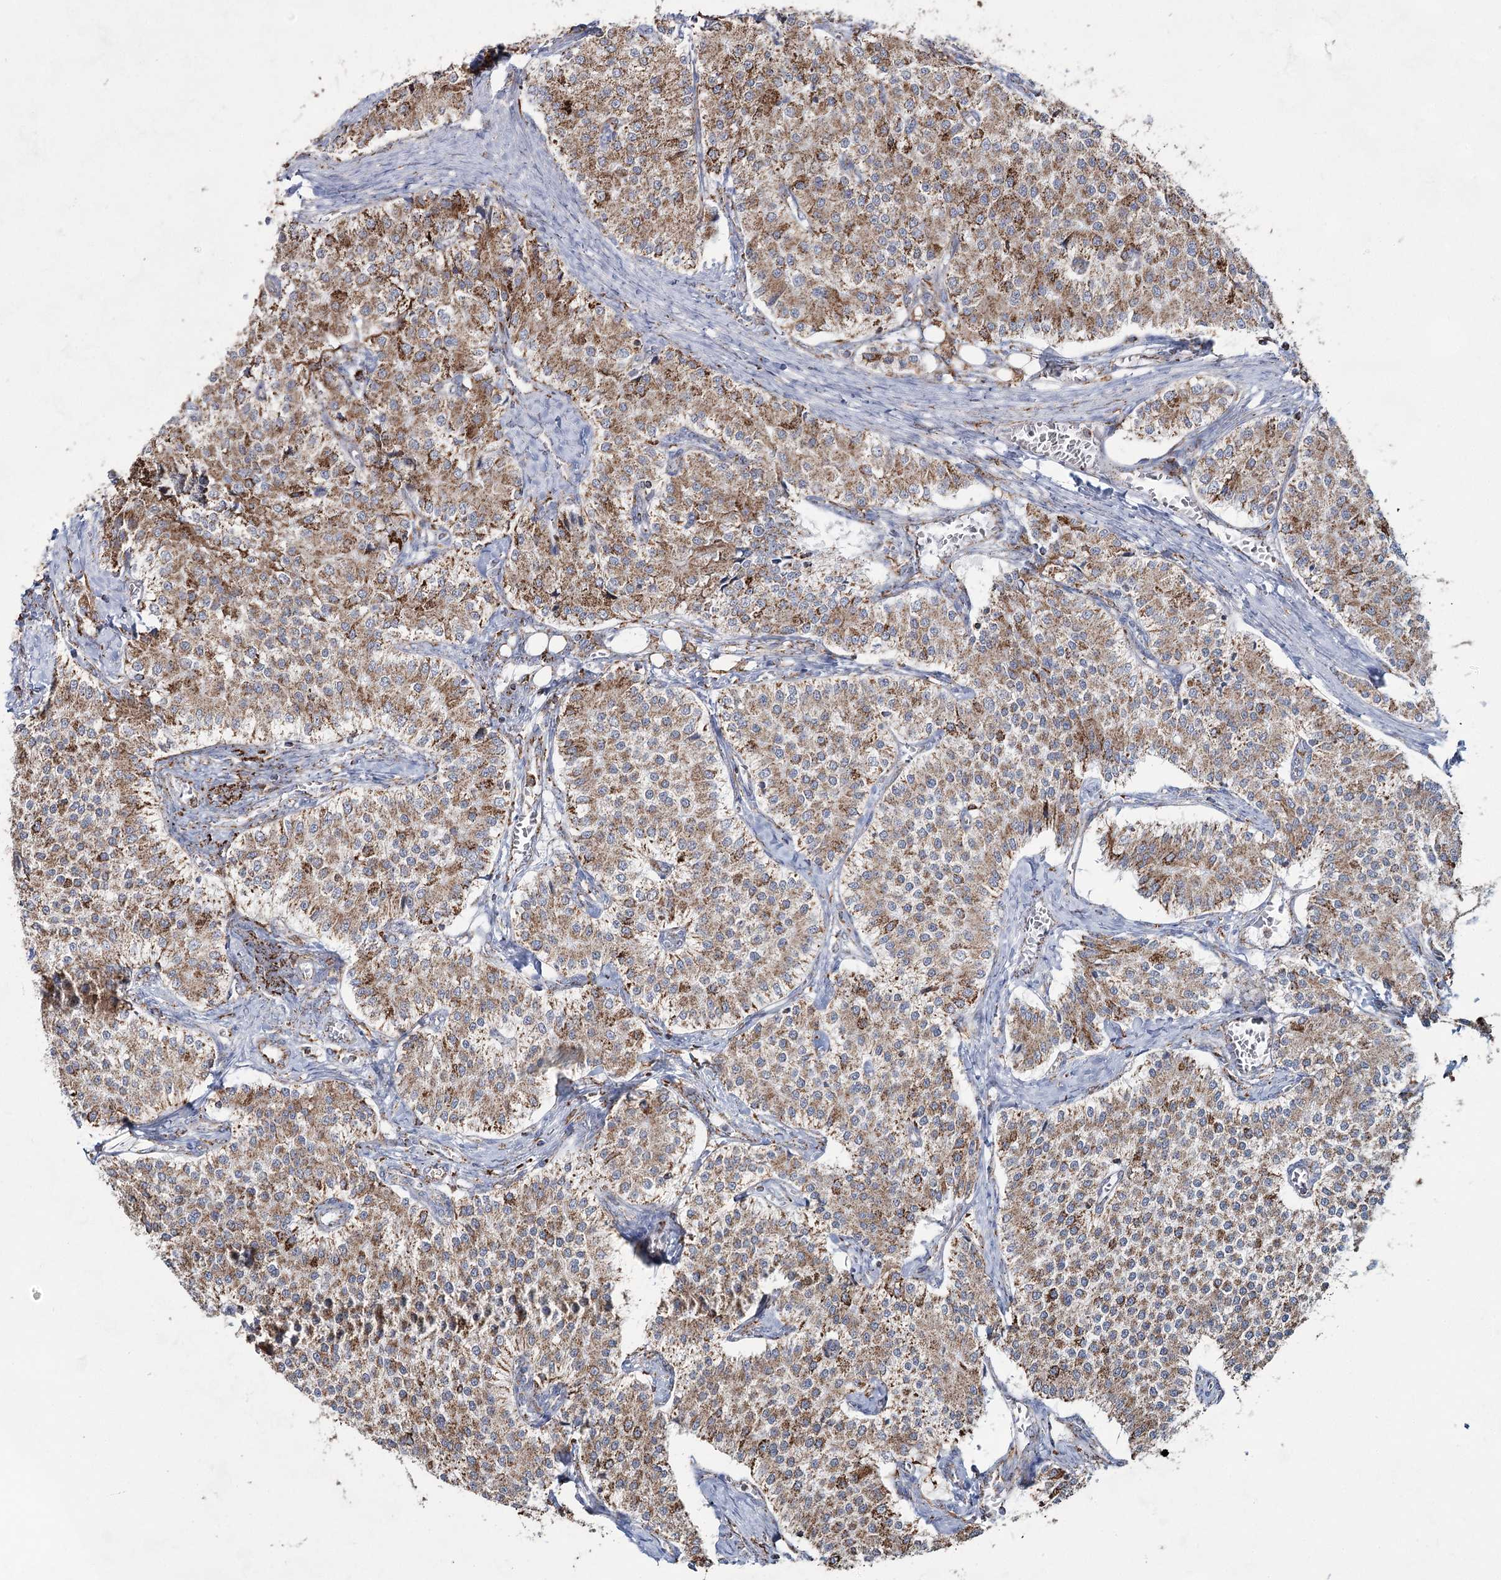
{"staining": {"intensity": "moderate", "quantity": ">75%", "location": "cytoplasmic/membranous"}, "tissue": "carcinoid", "cell_type": "Tumor cells", "image_type": "cancer", "snomed": [{"axis": "morphology", "description": "Carcinoid, malignant, NOS"}, {"axis": "topography", "description": "Colon"}], "caption": "Immunohistochemistry staining of carcinoid (malignant), which displays medium levels of moderate cytoplasmic/membranous expression in approximately >75% of tumor cells indicating moderate cytoplasmic/membranous protein positivity. The staining was performed using DAB (3,3'-diaminobenzidine) (brown) for protein detection and nuclei were counterstained in hematoxylin (blue).", "gene": "CWF19L1", "patient": {"sex": "female", "age": 52}}